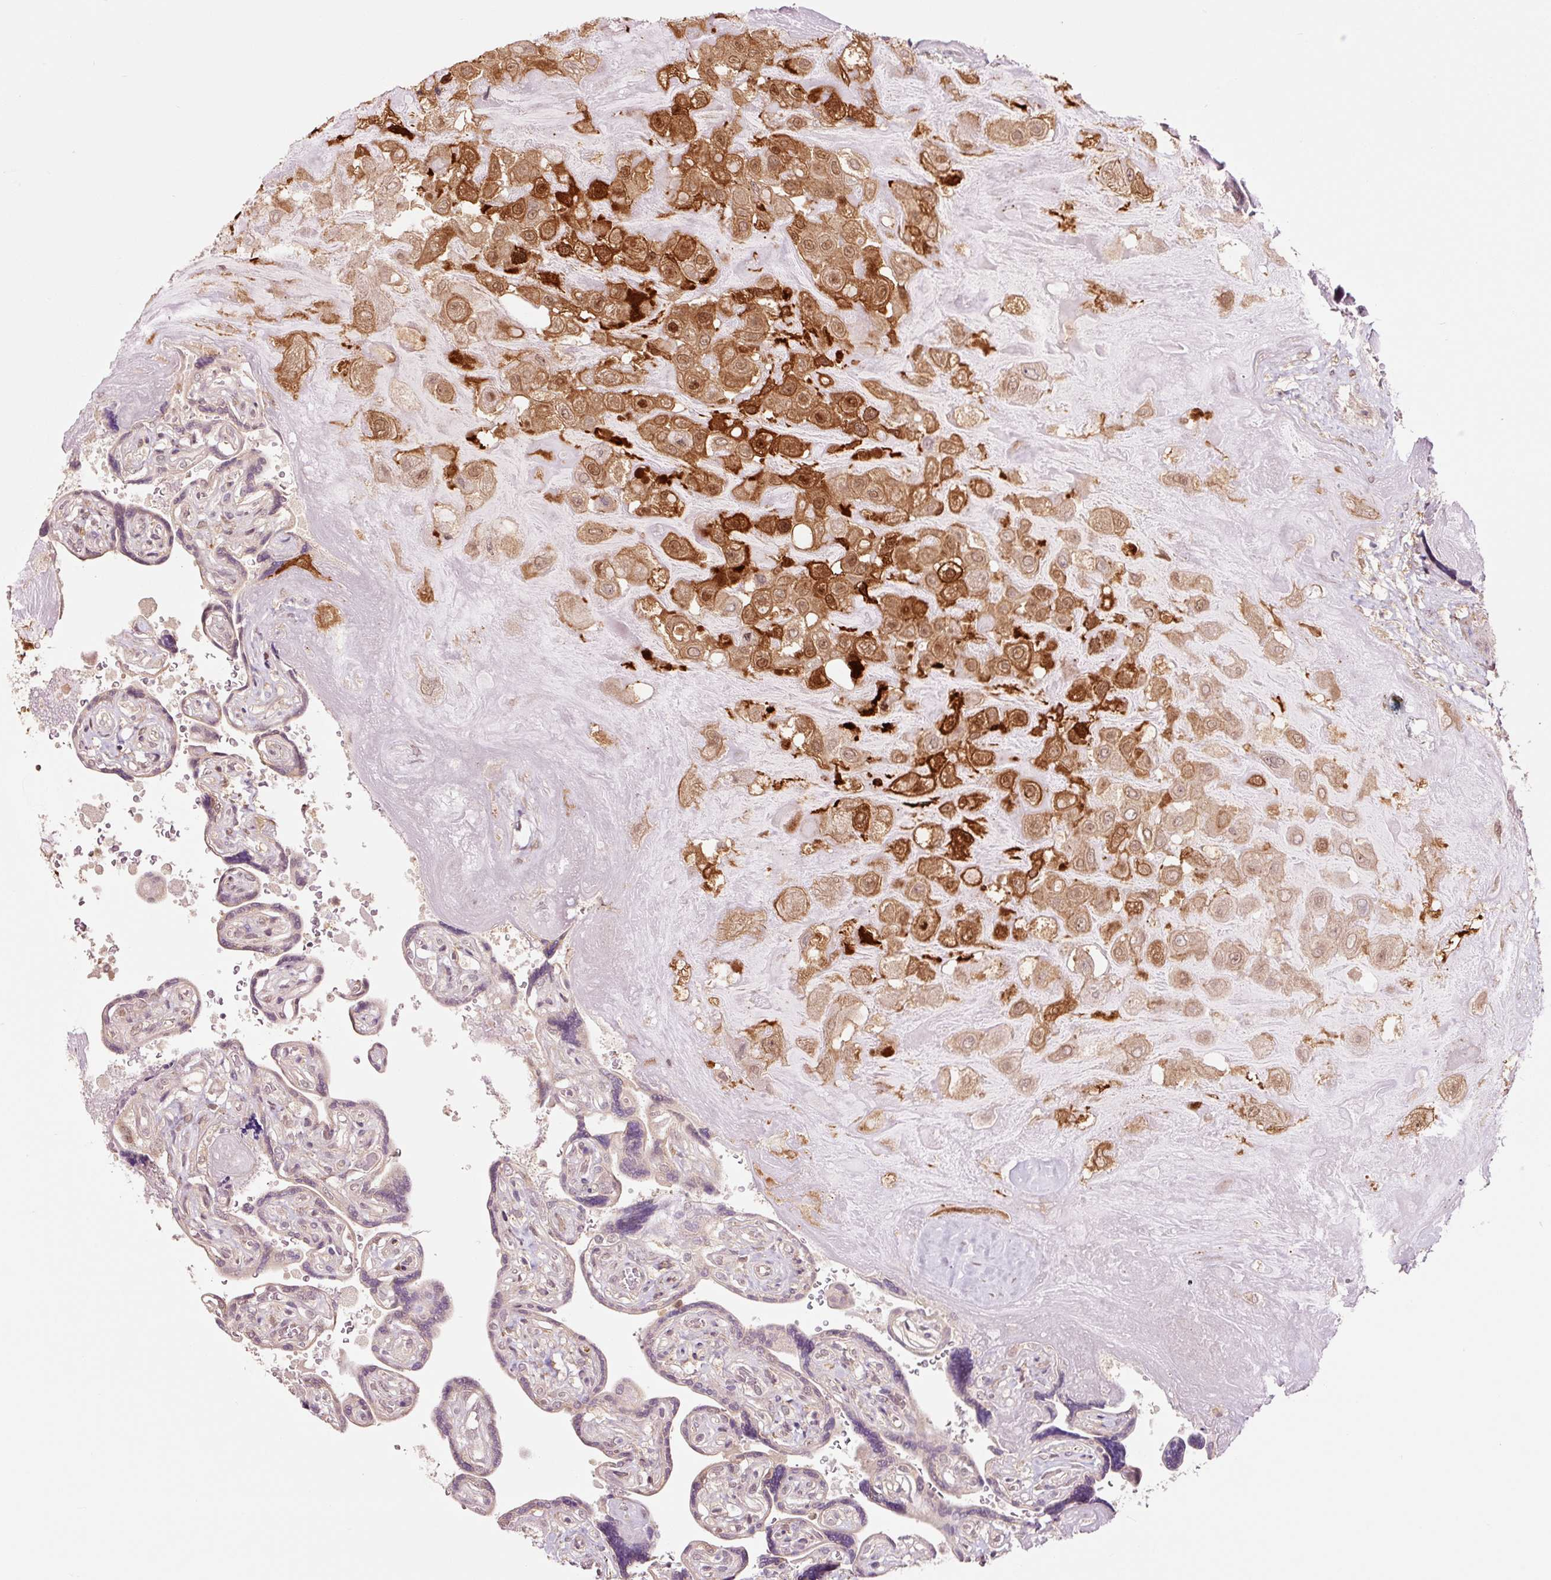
{"staining": {"intensity": "moderate", "quantity": ">75%", "location": "cytoplasmic/membranous,nuclear"}, "tissue": "placenta", "cell_type": "Decidual cells", "image_type": "normal", "snomed": [{"axis": "morphology", "description": "Normal tissue, NOS"}, {"axis": "topography", "description": "Placenta"}], "caption": "Moderate cytoplasmic/membranous,nuclear protein expression is appreciated in about >75% of decidual cells in placenta. (Stains: DAB in brown, nuclei in blue, Microscopy: brightfield microscopy at high magnification).", "gene": "FBXL14", "patient": {"sex": "female", "age": 32}}